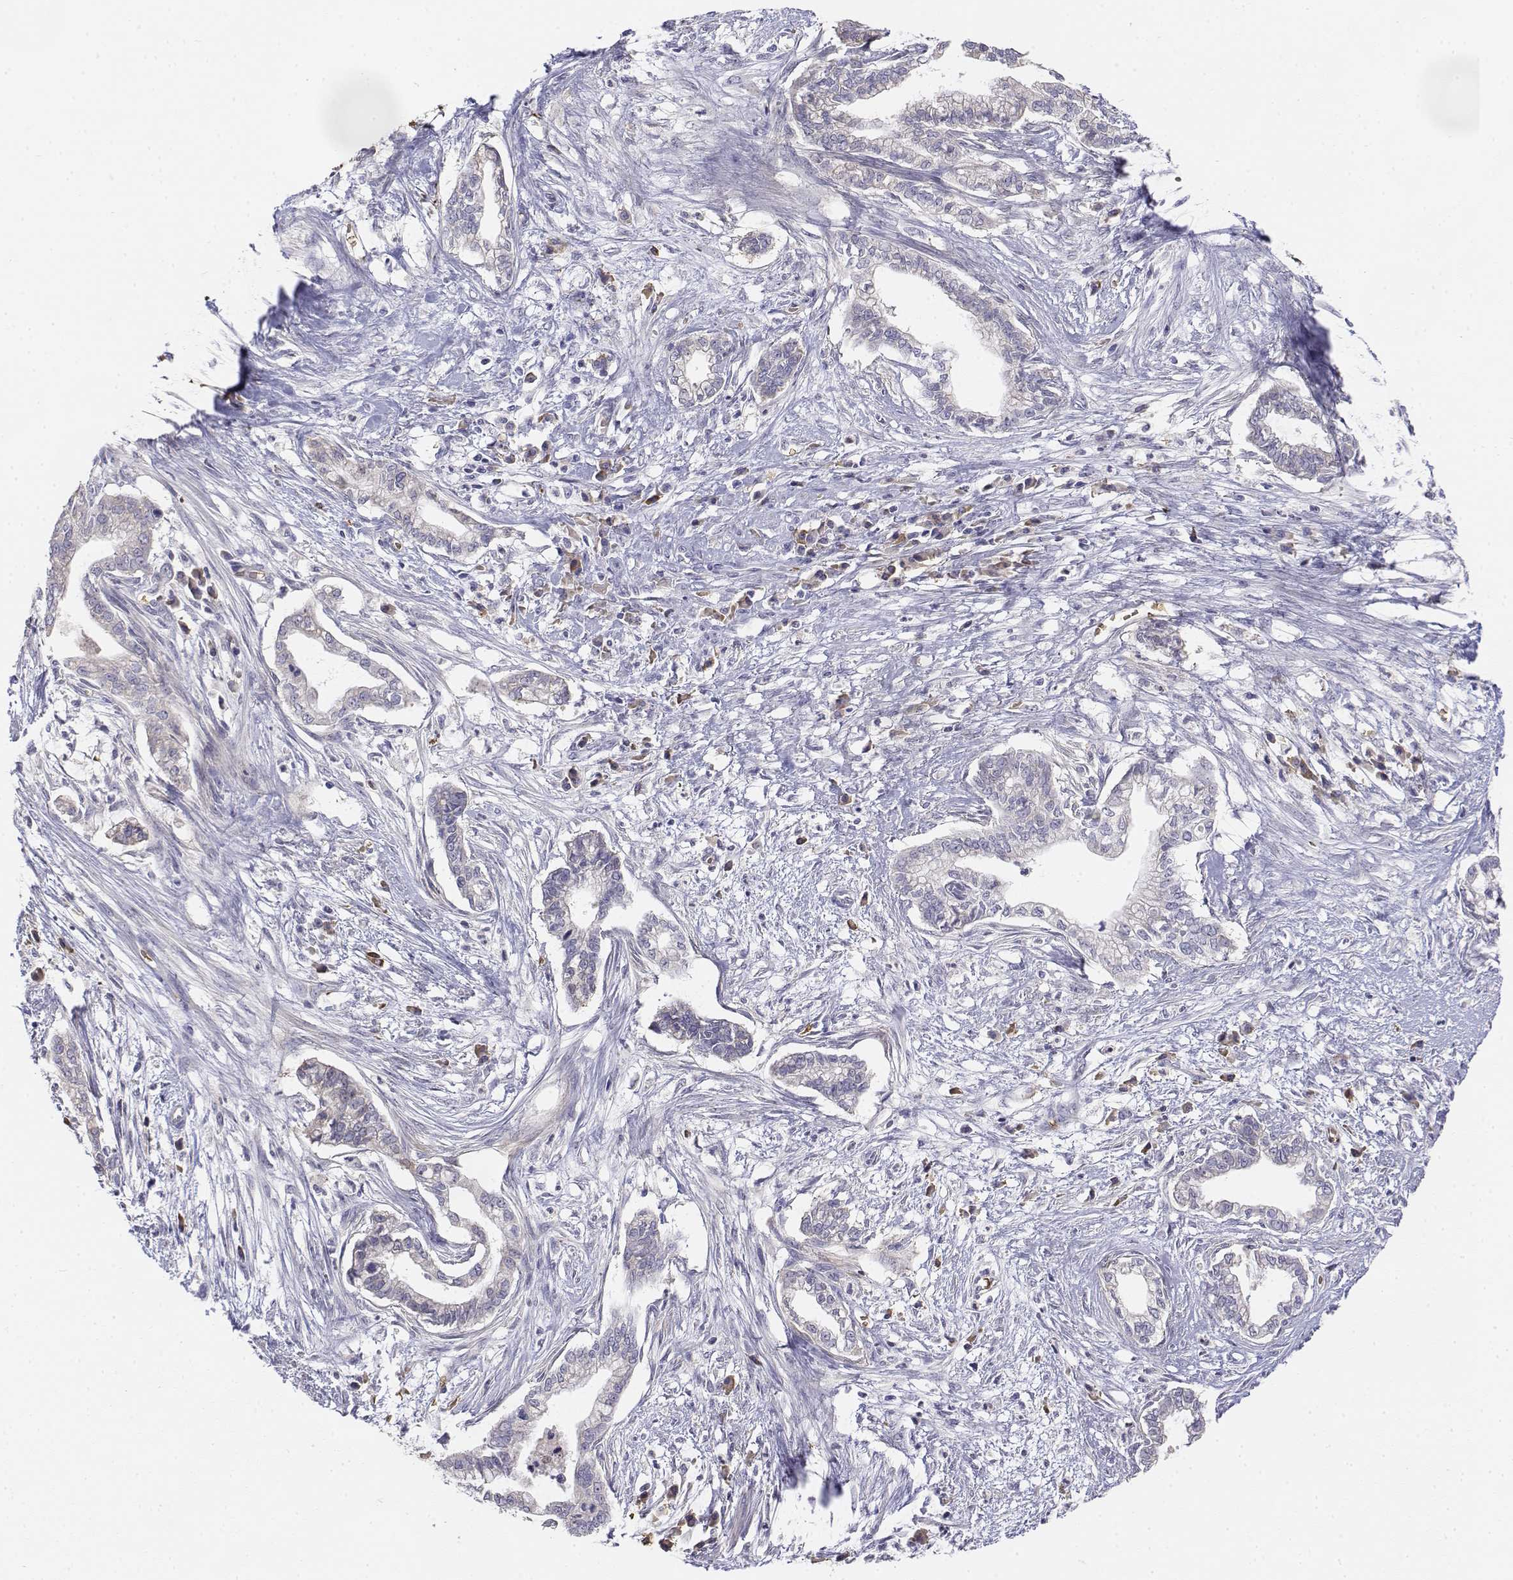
{"staining": {"intensity": "negative", "quantity": "none", "location": "none"}, "tissue": "cervical cancer", "cell_type": "Tumor cells", "image_type": "cancer", "snomed": [{"axis": "morphology", "description": "Adenocarcinoma, NOS"}, {"axis": "topography", "description": "Cervix"}], "caption": "This photomicrograph is of adenocarcinoma (cervical) stained with immunohistochemistry (IHC) to label a protein in brown with the nuclei are counter-stained blue. There is no staining in tumor cells. The staining was performed using DAB to visualize the protein expression in brown, while the nuclei were stained in blue with hematoxylin (Magnification: 20x).", "gene": "CADM1", "patient": {"sex": "female", "age": 62}}